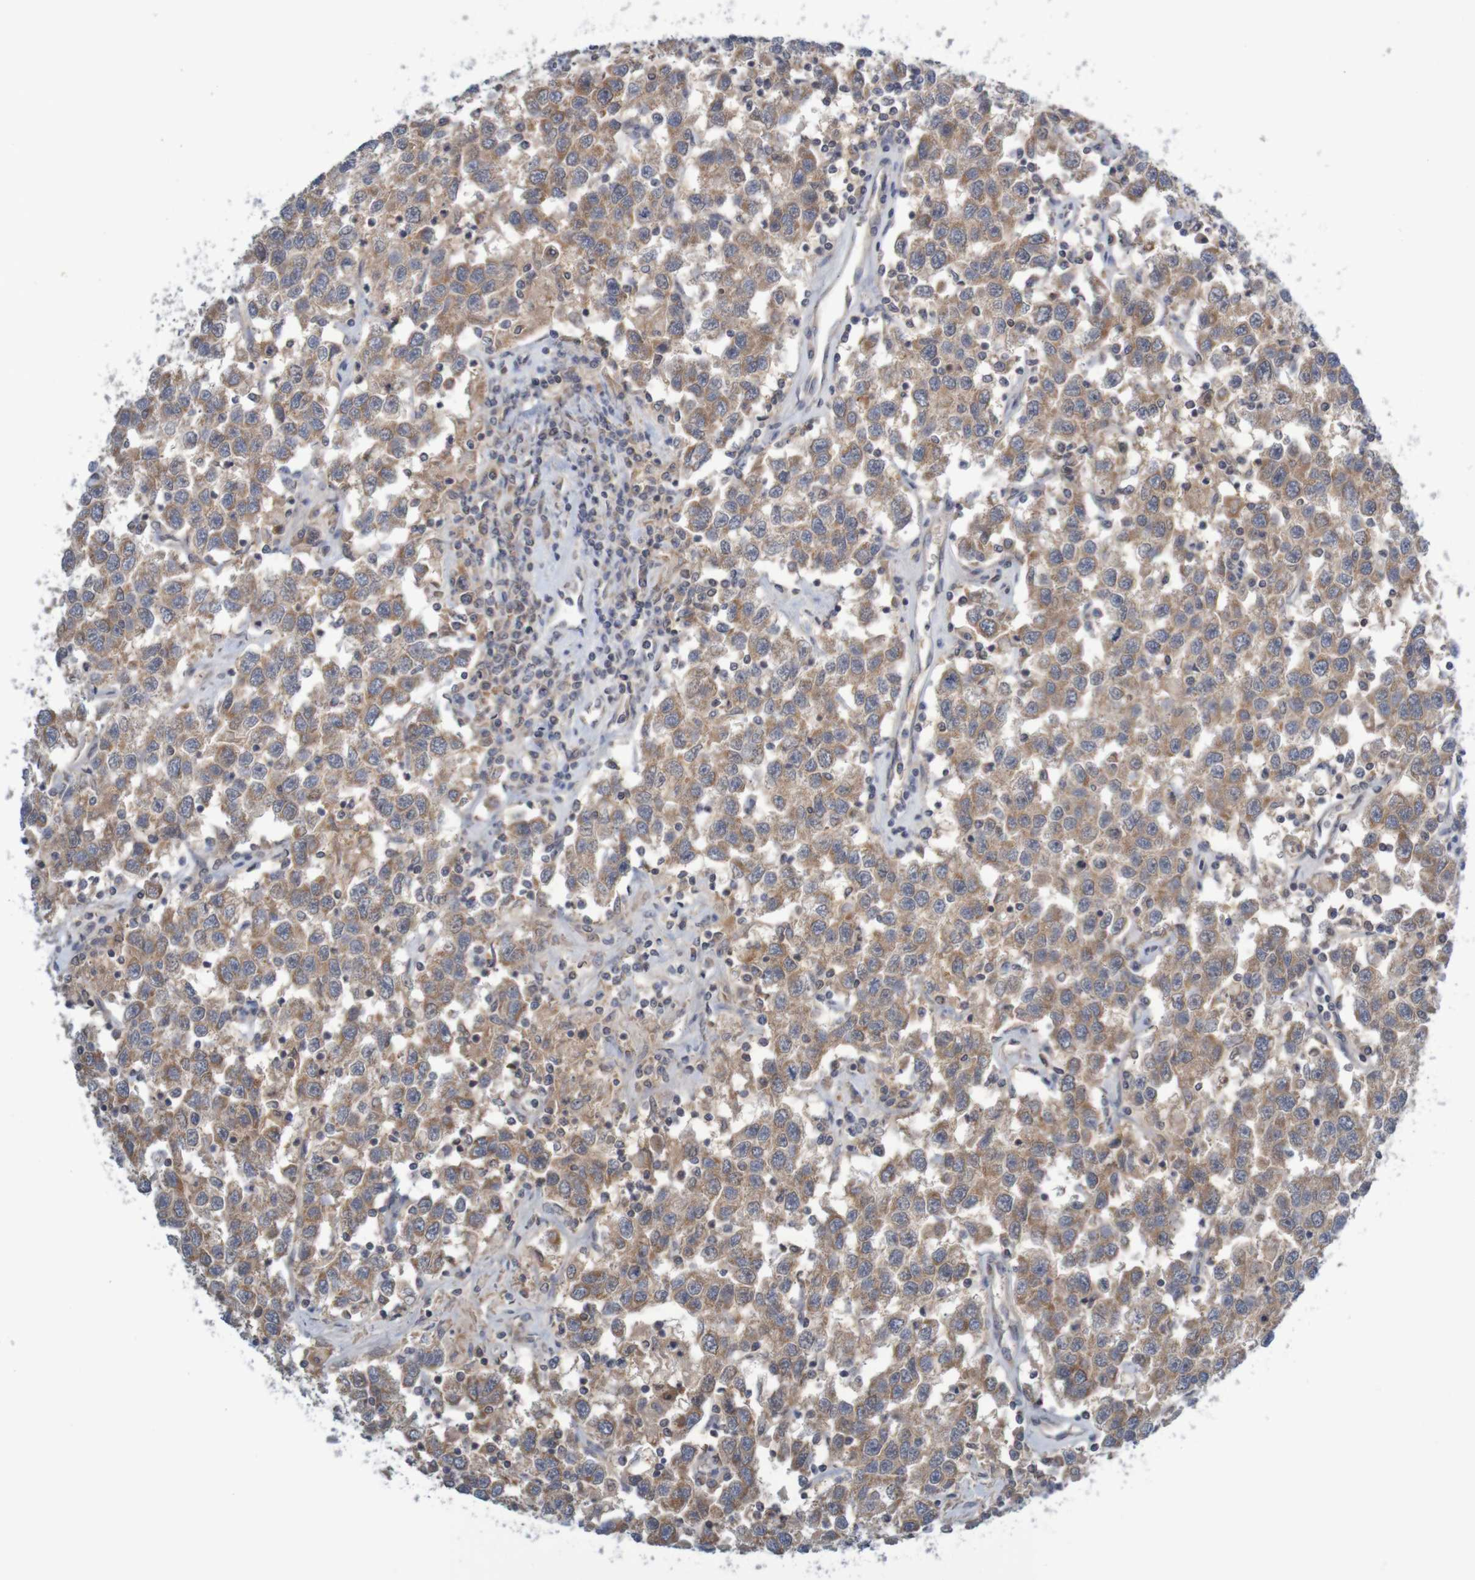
{"staining": {"intensity": "moderate", "quantity": ">75%", "location": "cytoplasmic/membranous"}, "tissue": "testis cancer", "cell_type": "Tumor cells", "image_type": "cancer", "snomed": [{"axis": "morphology", "description": "Seminoma, NOS"}, {"axis": "topography", "description": "Testis"}], "caption": "Testis cancer (seminoma) stained with a brown dye shows moderate cytoplasmic/membranous positive staining in approximately >75% of tumor cells.", "gene": "ANKK1", "patient": {"sex": "male", "age": 41}}